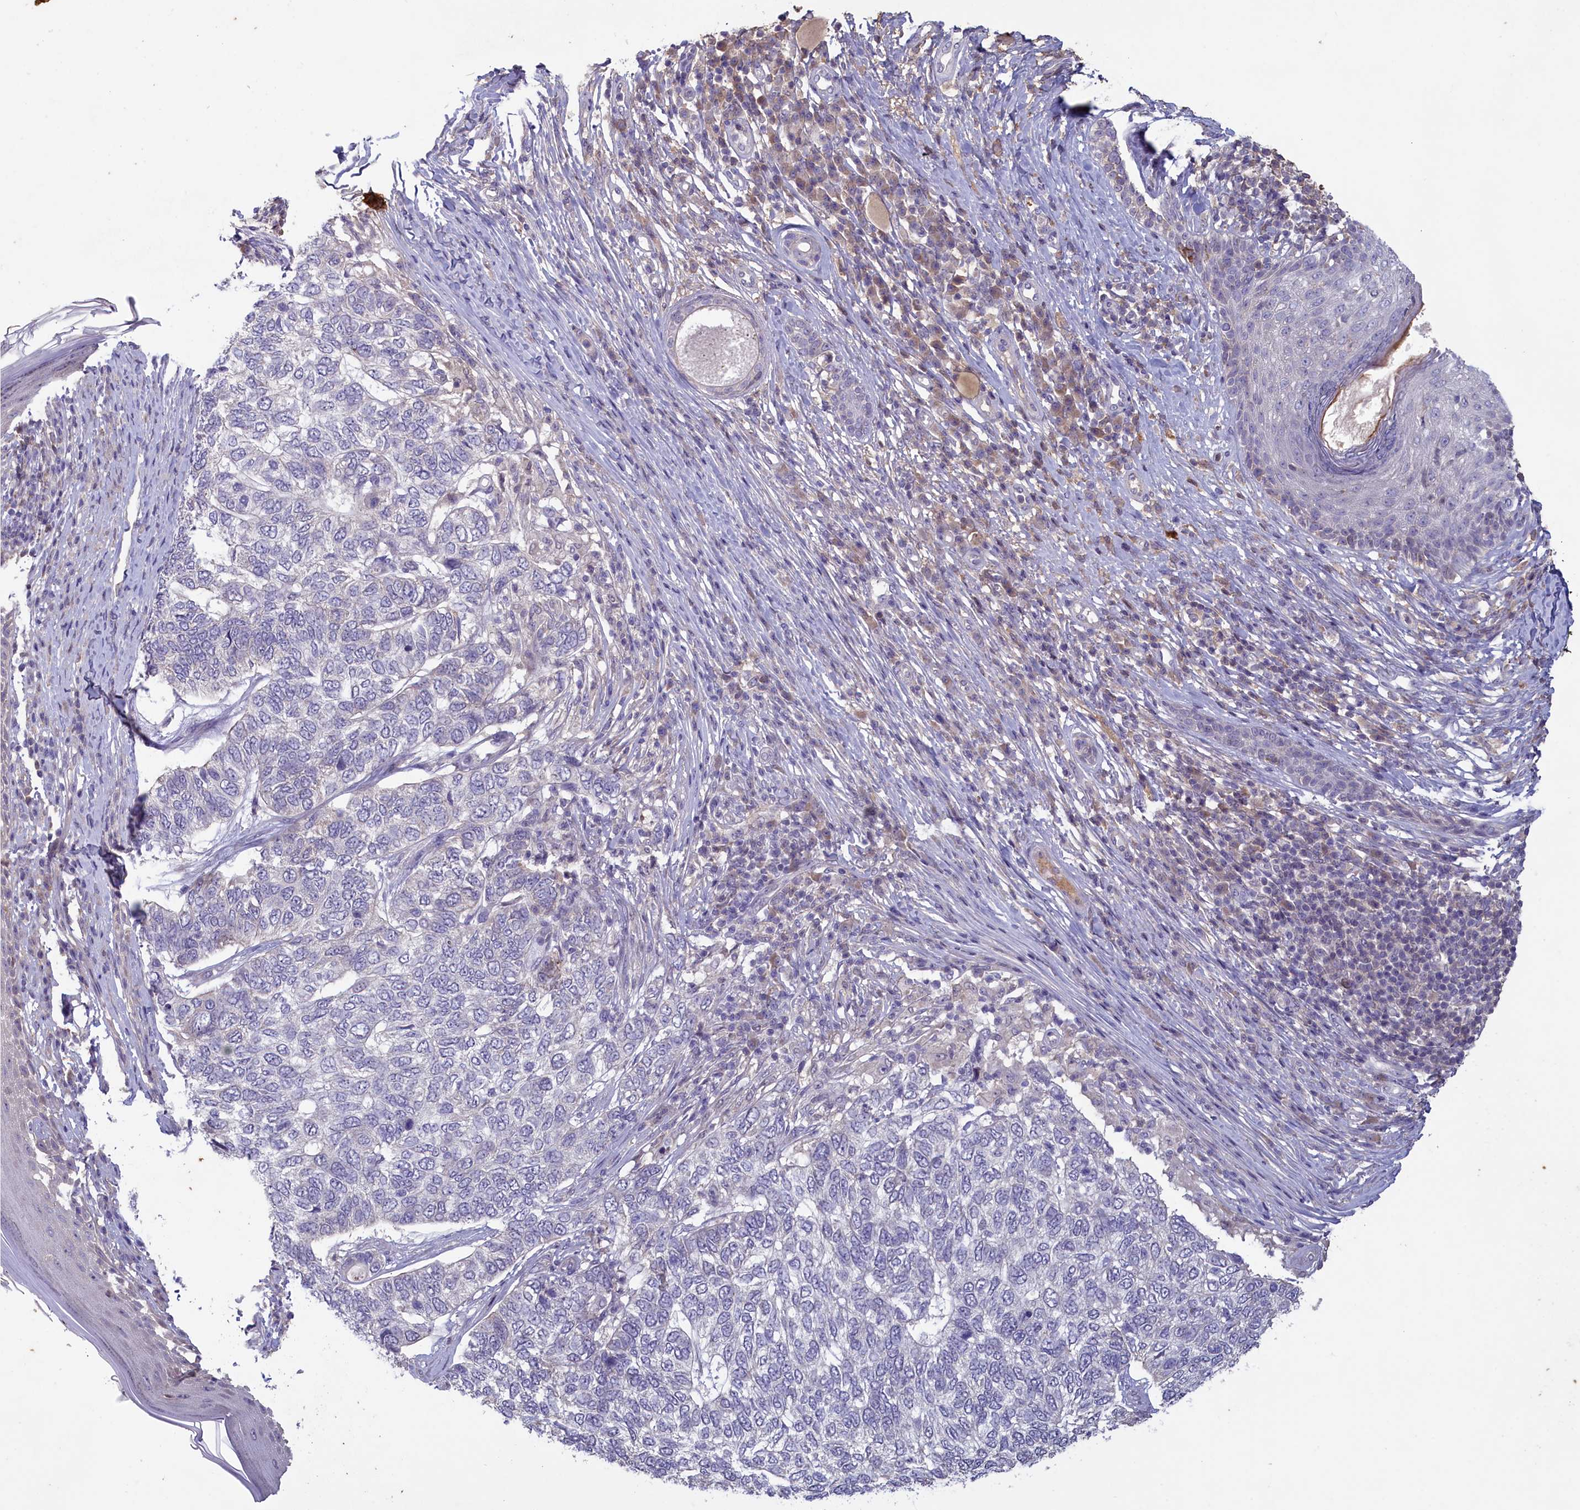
{"staining": {"intensity": "negative", "quantity": "none", "location": "none"}, "tissue": "skin cancer", "cell_type": "Tumor cells", "image_type": "cancer", "snomed": [{"axis": "morphology", "description": "Basal cell carcinoma"}, {"axis": "topography", "description": "Skin"}], "caption": "Protein analysis of skin cancer (basal cell carcinoma) demonstrates no significant staining in tumor cells.", "gene": "ATF7IP2", "patient": {"sex": "female", "age": 65}}